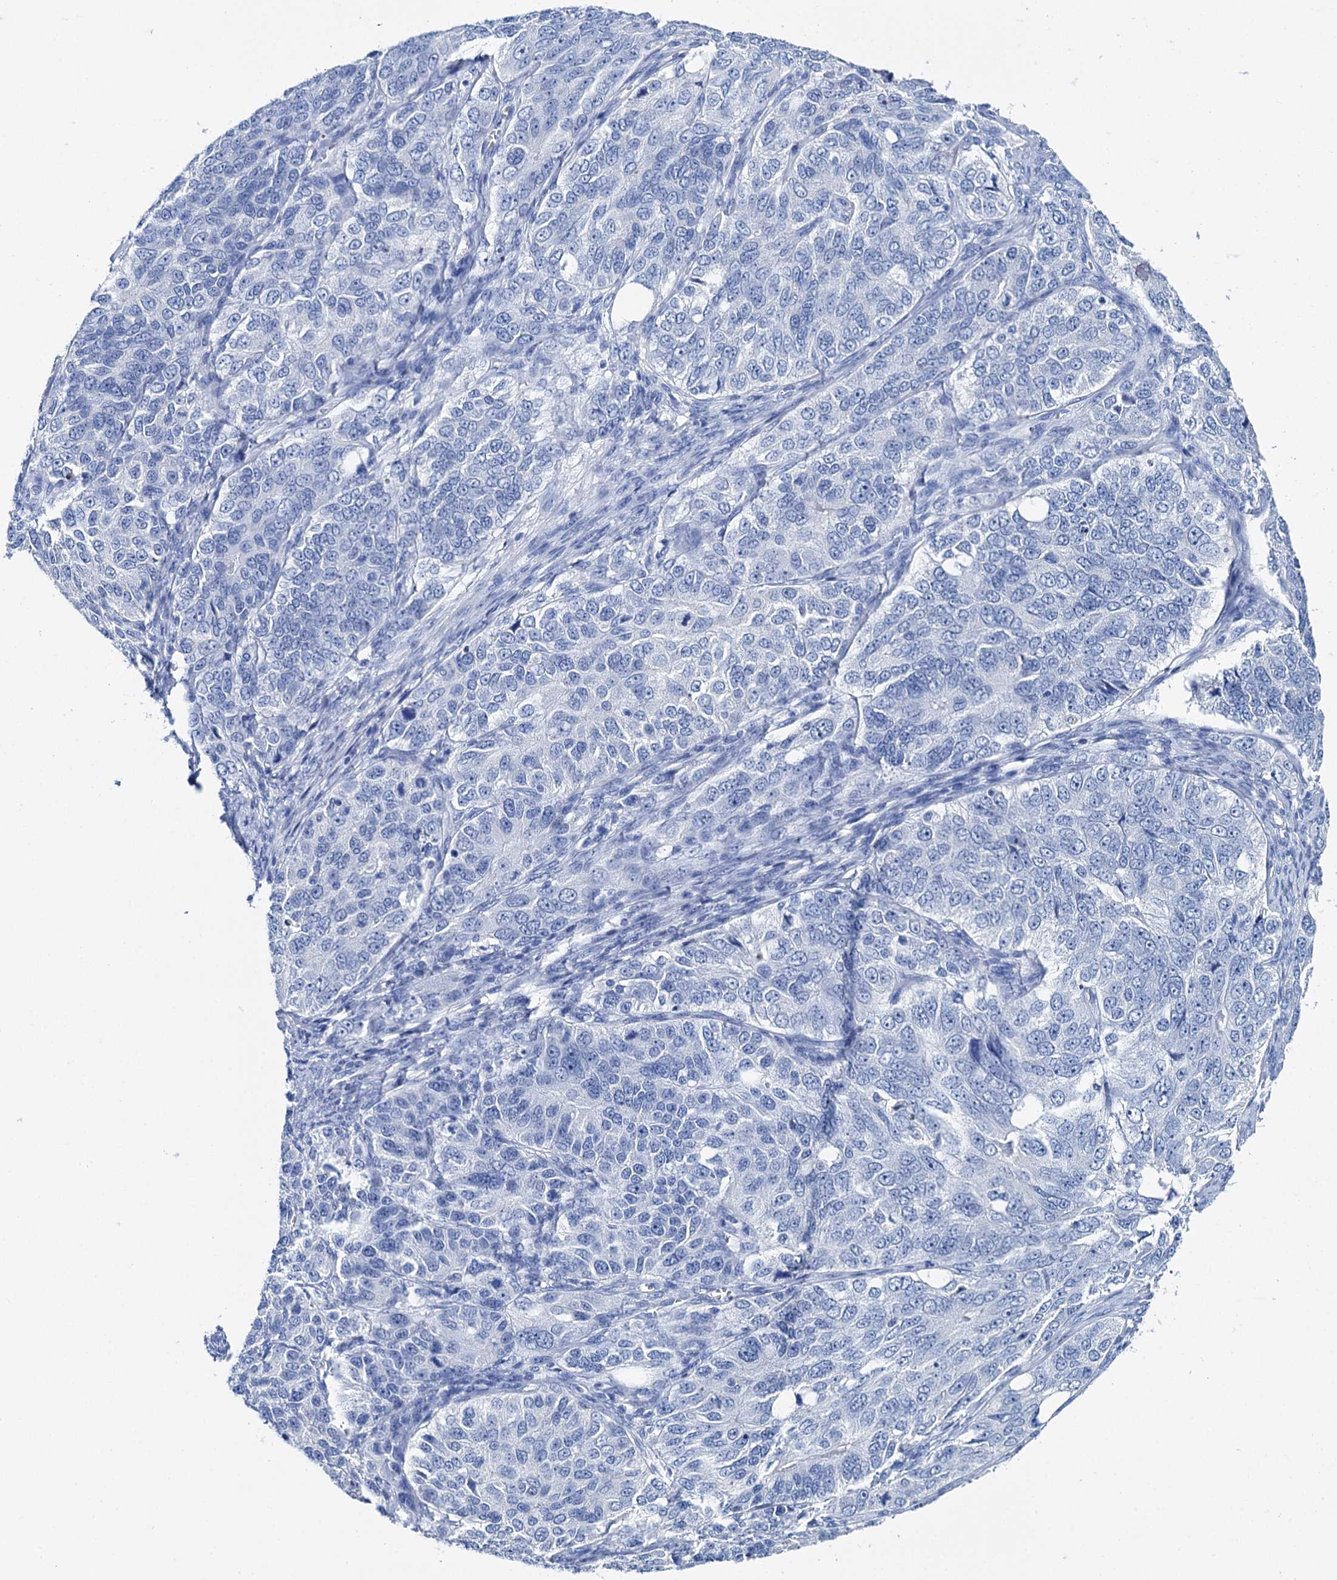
{"staining": {"intensity": "negative", "quantity": "none", "location": "none"}, "tissue": "ovarian cancer", "cell_type": "Tumor cells", "image_type": "cancer", "snomed": [{"axis": "morphology", "description": "Carcinoma, endometroid"}, {"axis": "topography", "description": "Ovary"}], "caption": "Immunohistochemistry photomicrograph of endometroid carcinoma (ovarian) stained for a protein (brown), which reveals no positivity in tumor cells.", "gene": "BRINP1", "patient": {"sex": "female", "age": 51}}